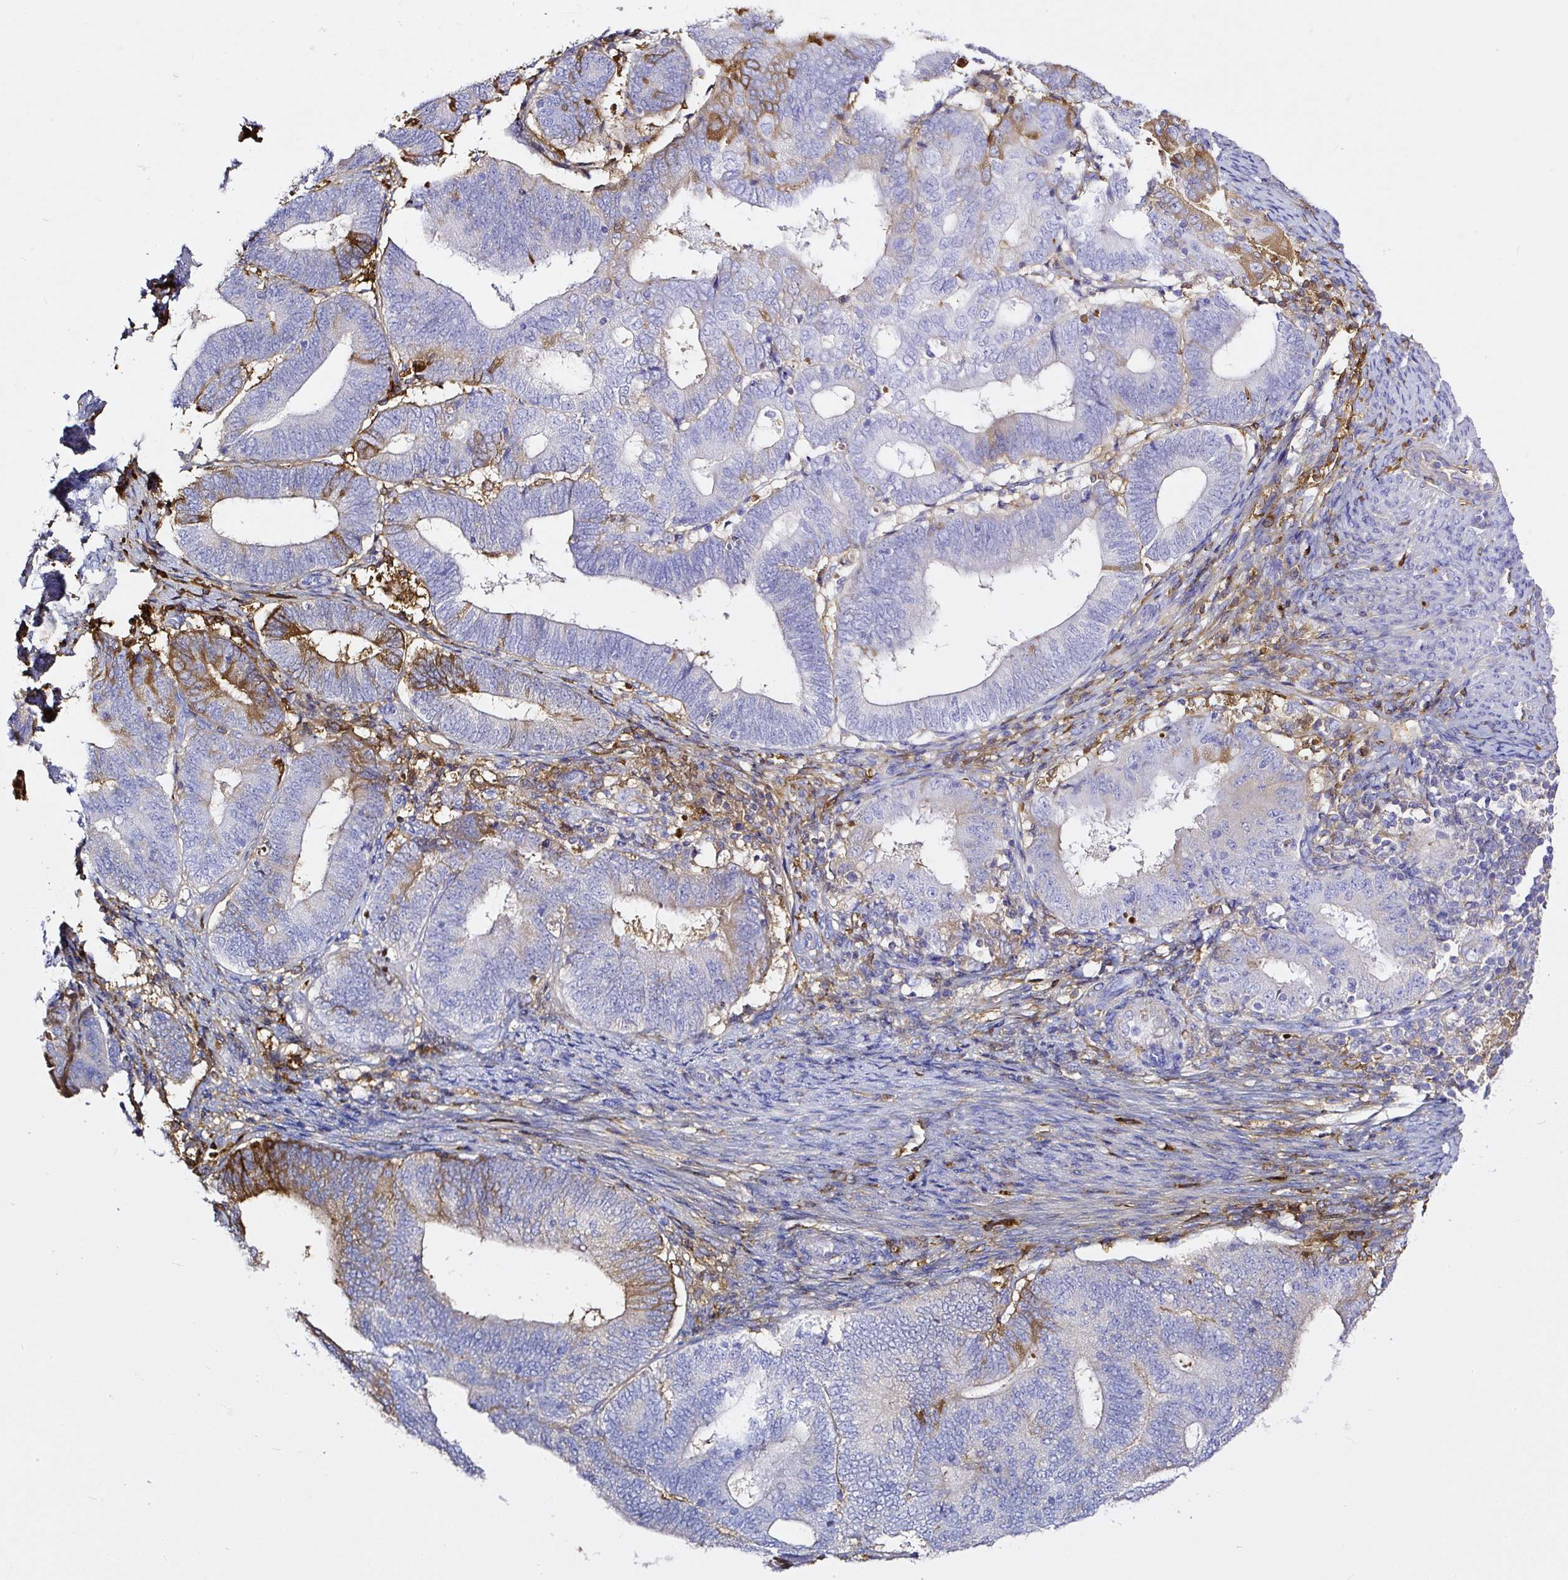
{"staining": {"intensity": "moderate", "quantity": "<25%", "location": "cytoplasmic/membranous"}, "tissue": "endometrial cancer", "cell_type": "Tumor cells", "image_type": "cancer", "snomed": [{"axis": "morphology", "description": "Adenocarcinoma, NOS"}, {"axis": "topography", "description": "Endometrium"}], "caption": "IHC photomicrograph of endometrial cancer (adenocarcinoma) stained for a protein (brown), which exhibits low levels of moderate cytoplasmic/membranous positivity in approximately <25% of tumor cells.", "gene": "CLEC3B", "patient": {"sex": "female", "age": 70}}